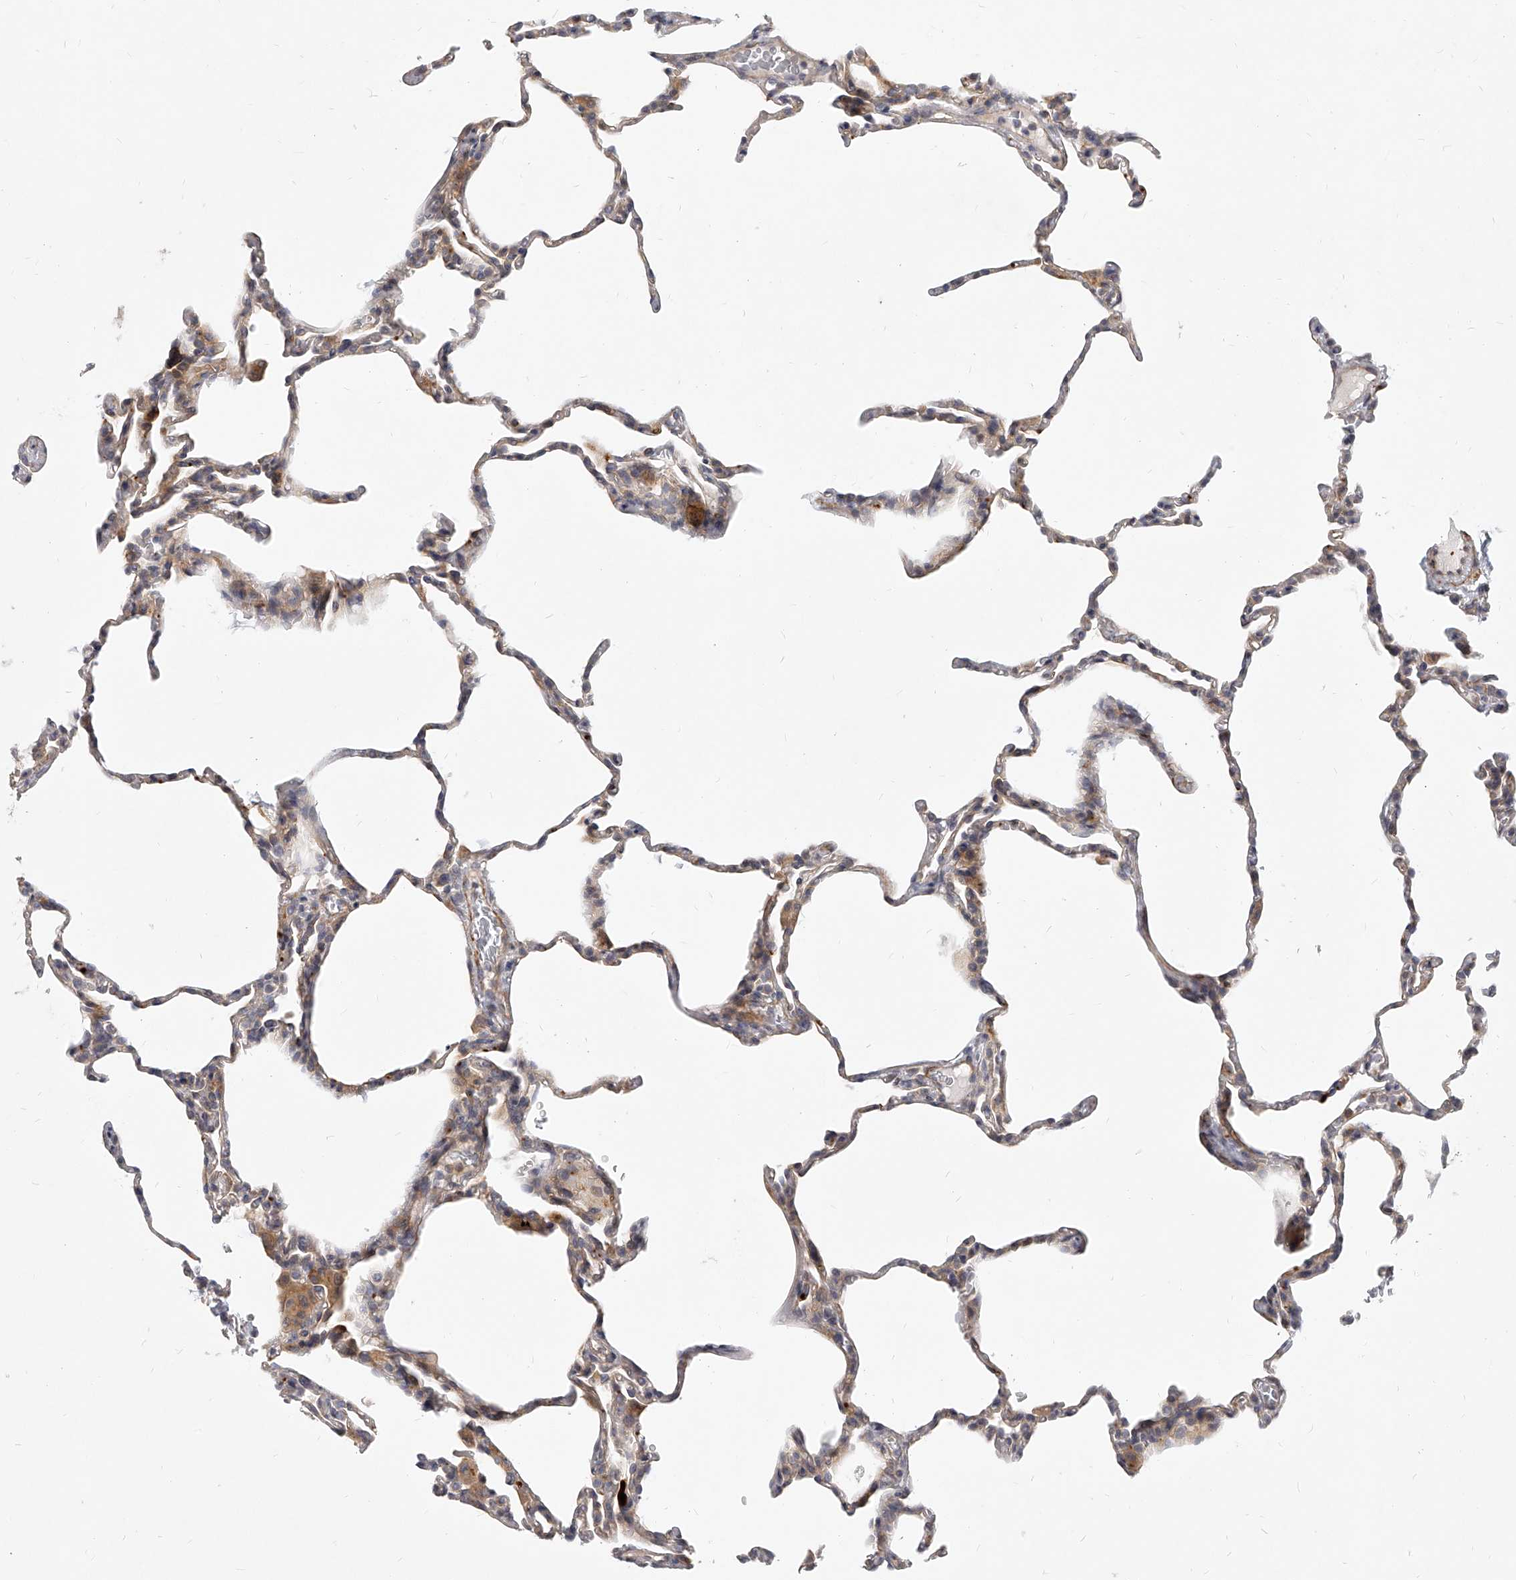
{"staining": {"intensity": "weak", "quantity": "25%-75%", "location": "cytoplasmic/membranous"}, "tissue": "lung", "cell_type": "Alveolar cells", "image_type": "normal", "snomed": [{"axis": "morphology", "description": "Normal tissue, NOS"}, {"axis": "topography", "description": "Lung"}], "caption": "Immunohistochemical staining of normal human lung shows 25%-75% levels of weak cytoplasmic/membranous protein staining in approximately 25%-75% of alveolar cells. The protein of interest is shown in brown color, while the nuclei are stained blue.", "gene": "SLC37A1", "patient": {"sex": "male", "age": 20}}